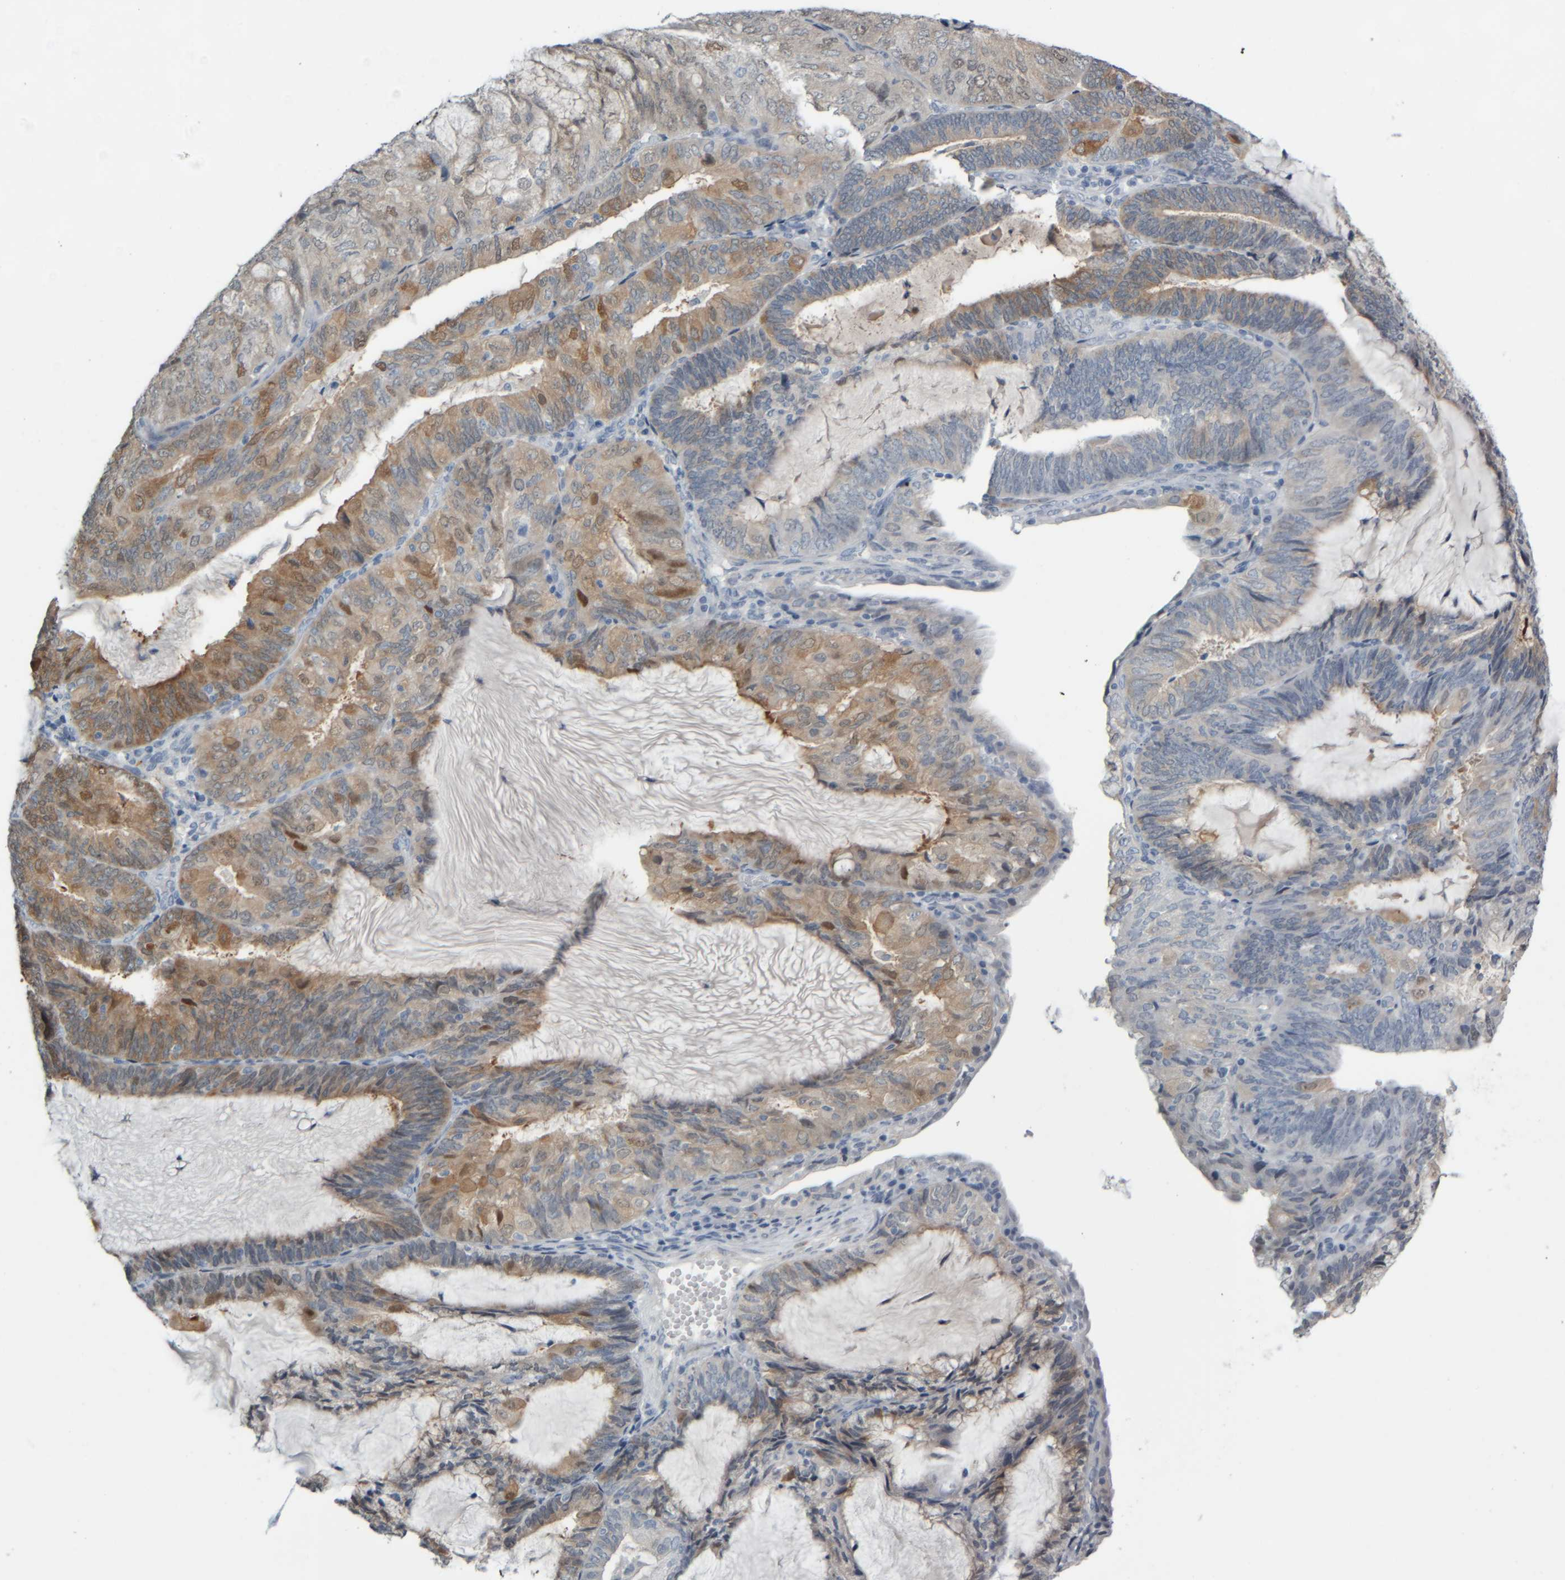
{"staining": {"intensity": "moderate", "quantity": "25%-75%", "location": "cytoplasmic/membranous"}, "tissue": "endometrial cancer", "cell_type": "Tumor cells", "image_type": "cancer", "snomed": [{"axis": "morphology", "description": "Adenocarcinoma, NOS"}, {"axis": "topography", "description": "Endometrium"}], "caption": "Immunohistochemical staining of human adenocarcinoma (endometrial) demonstrates moderate cytoplasmic/membranous protein expression in approximately 25%-75% of tumor cells. The protein of interest is shown in brown color, while the nuclei are stained blue.", "gene": "COL14A1", "patient": {"sex": "female", "age": 81}}